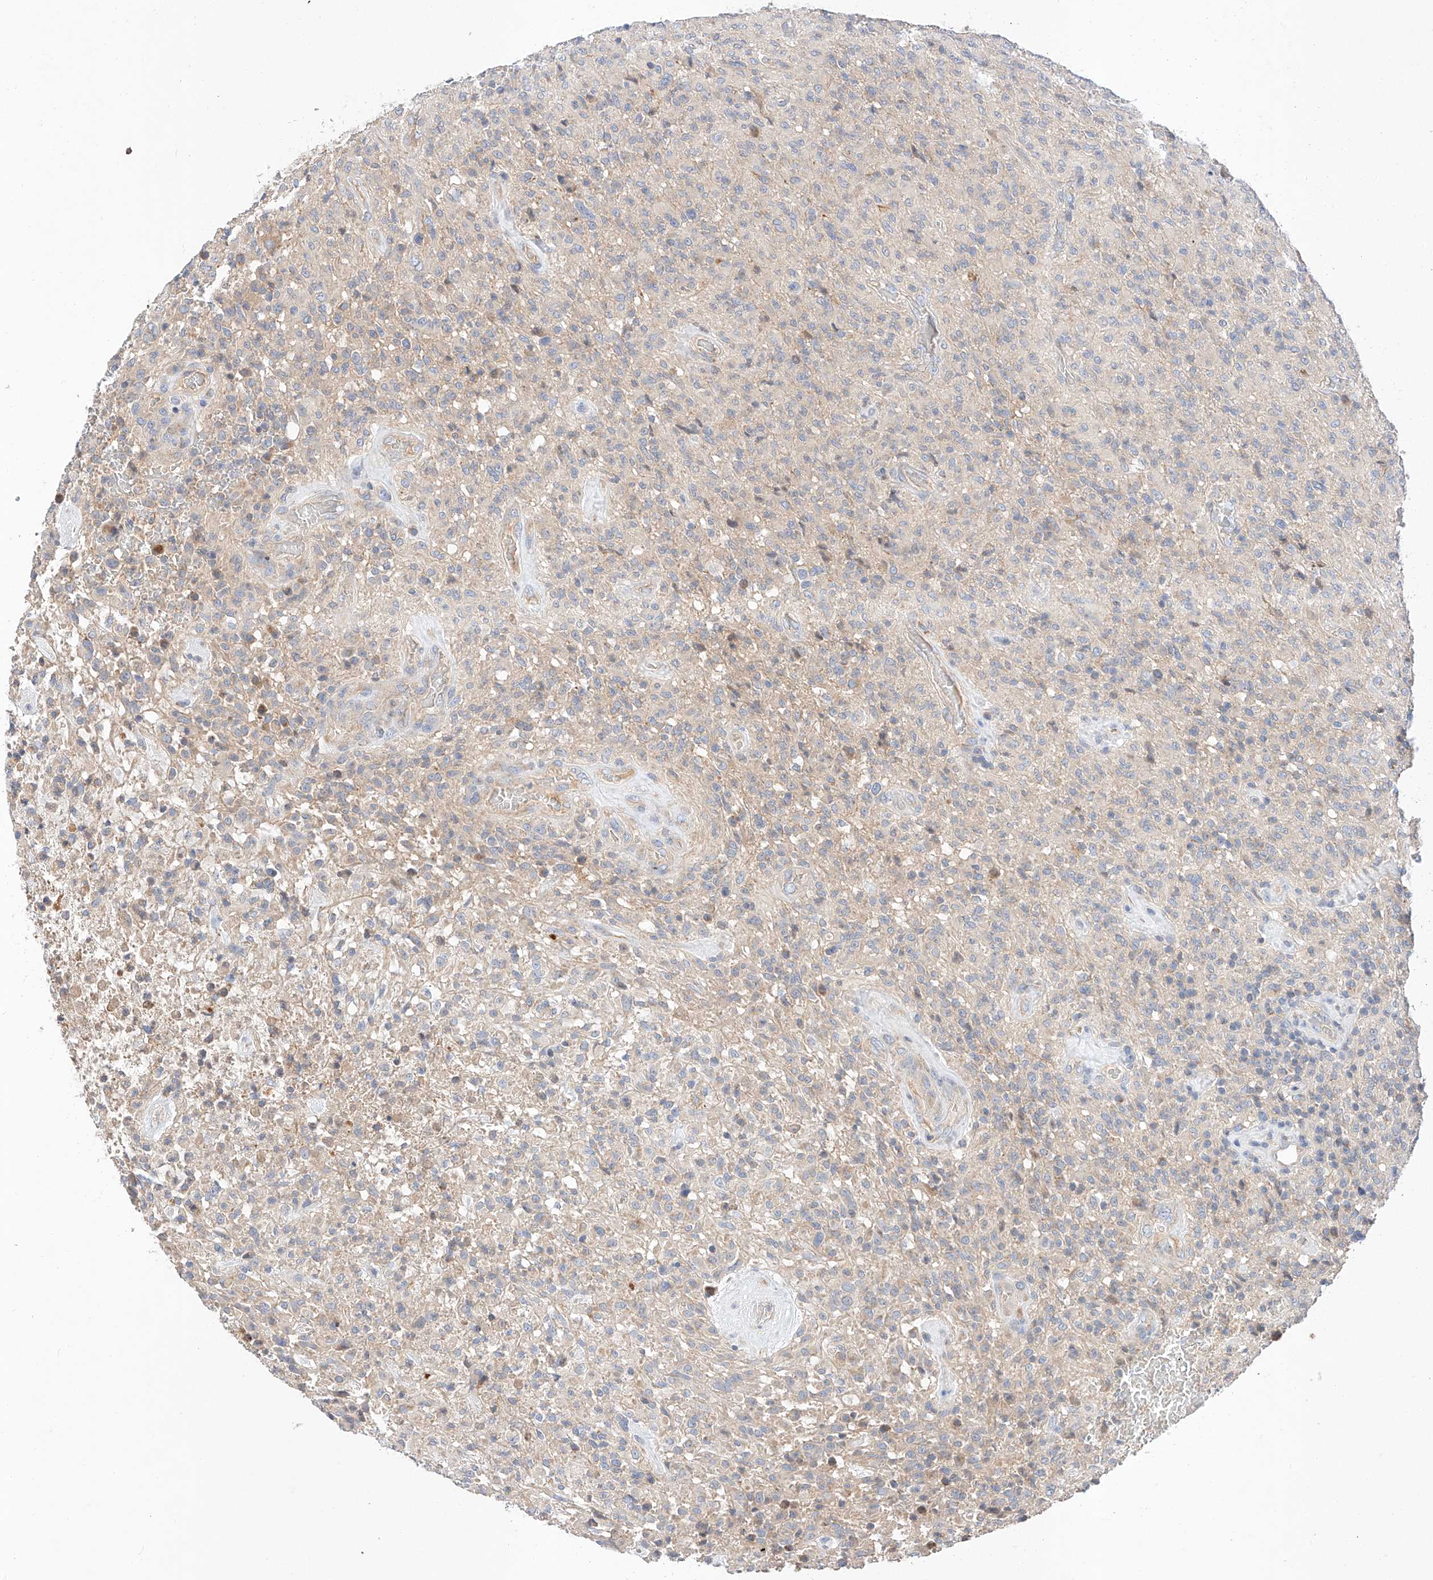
{"staining": {"intensity": "negative", "quantity": "none", "location": "none"}, "tissue": "glioma", "cell_type": "Tumor cells", "image_type": "cancer", "snomed": [{"axis": "morphology", "description": "Glioma, malignant, High grade"}, {"axis": "topography", "description": "Brain"}], "caption": "This is a image of immunohistochemistry staining of glioma, which shows no staining in tumor cells.", "gene": "C6orf118", "patient": {"sex": "female", "age": 57}}